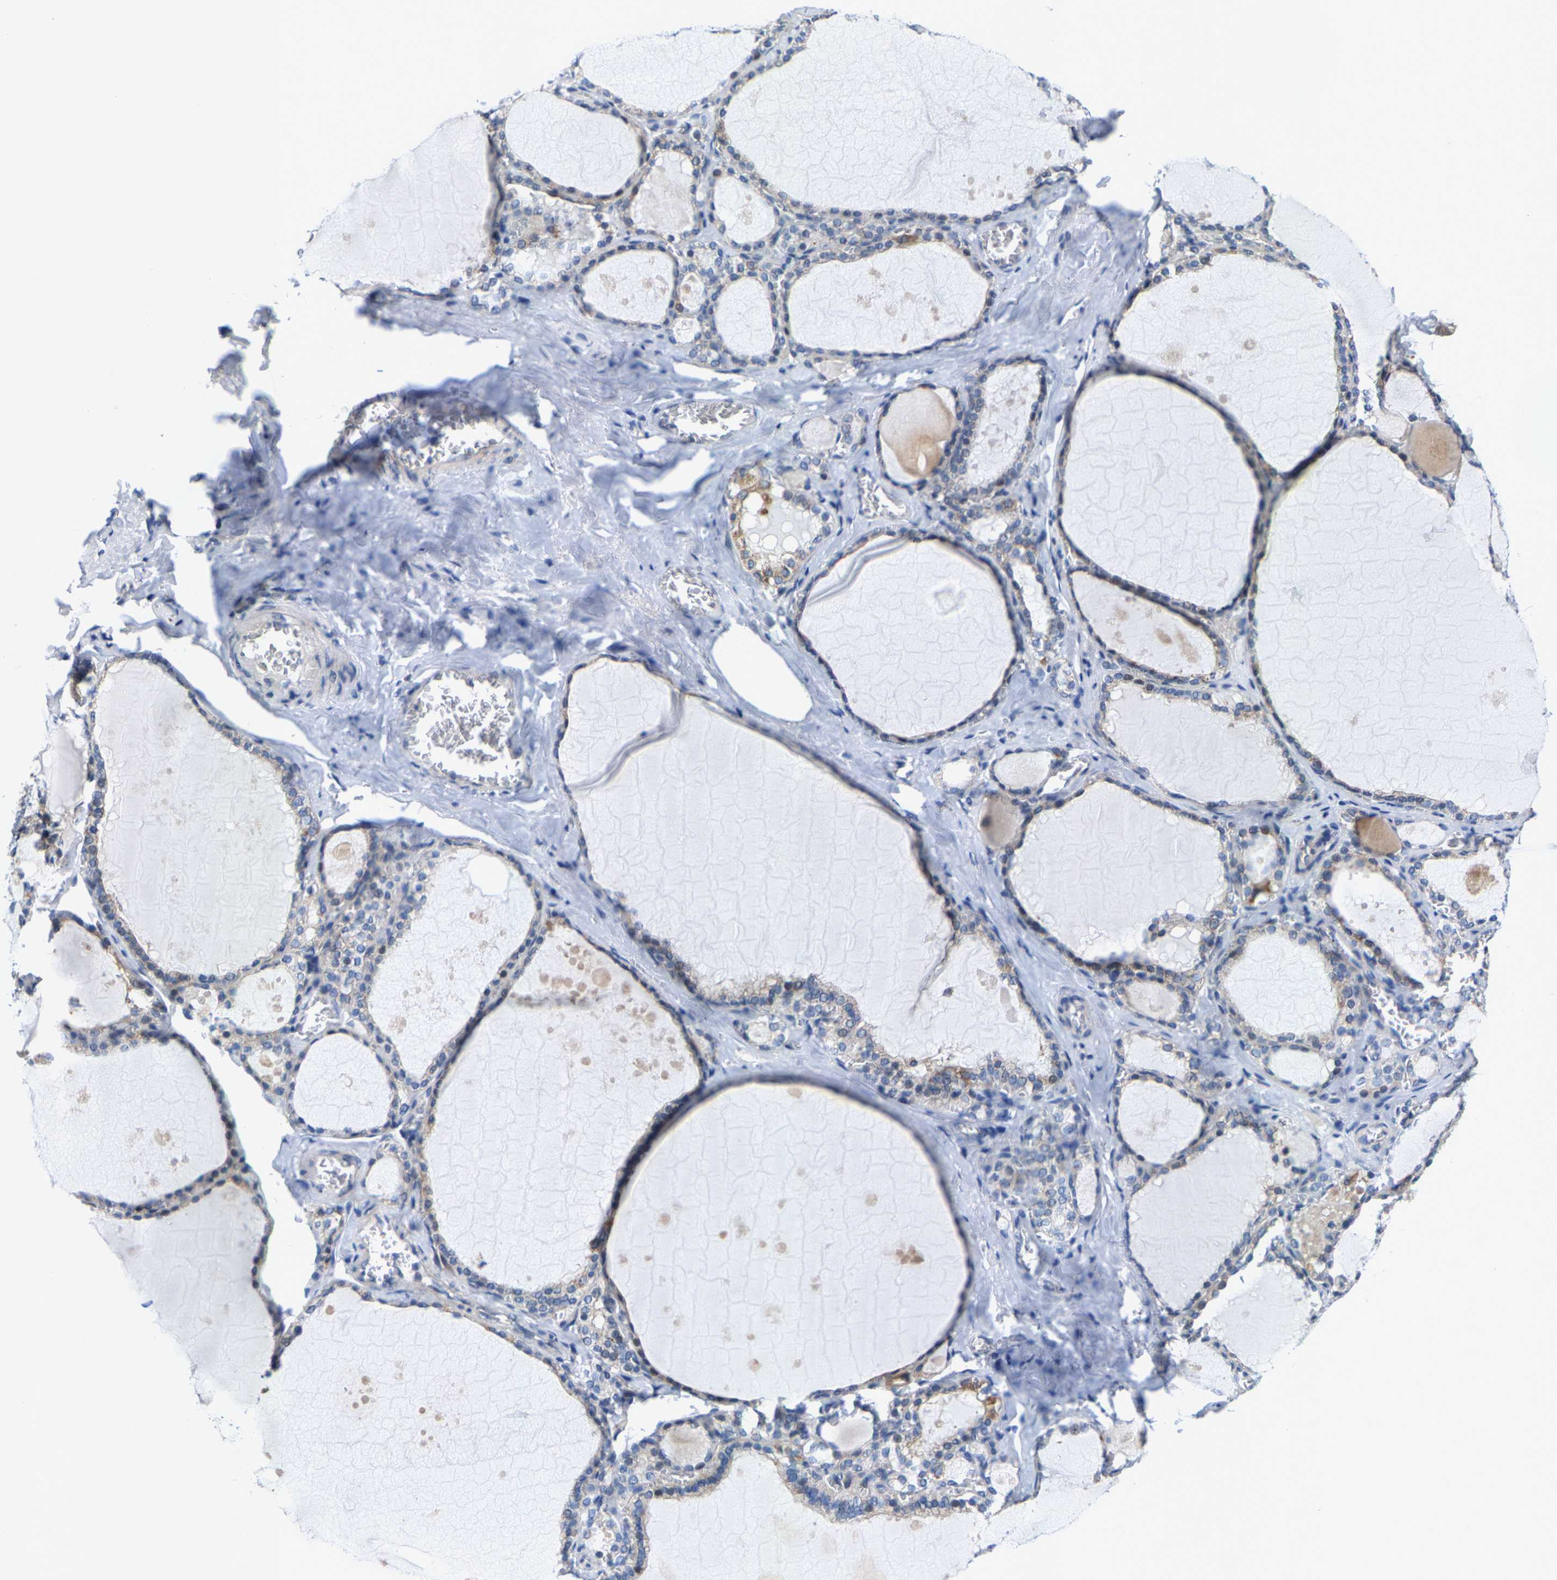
{"staining": {"intensity": "moderate", "quantity": "25%-75%", "location": "cytoplasmic/membranous"}, "tissue": "thyroid gland", "cell_type": "Glandular cells", "image_type": "normal", "snomed": [{"axis": "morphology", "description": "Normal tissue, NOS"}, {"axis": "topography", "description": "Thyroid gland"}], "caption": "Immunohistochemical staining of unremarkable thyroid gland reveals moderate cytoplasmic/membranous protein expression in approximately 25%-75% of glandular cells.", "gene": "KLHL1", "patient": {"sex": "male", "age": 56}}